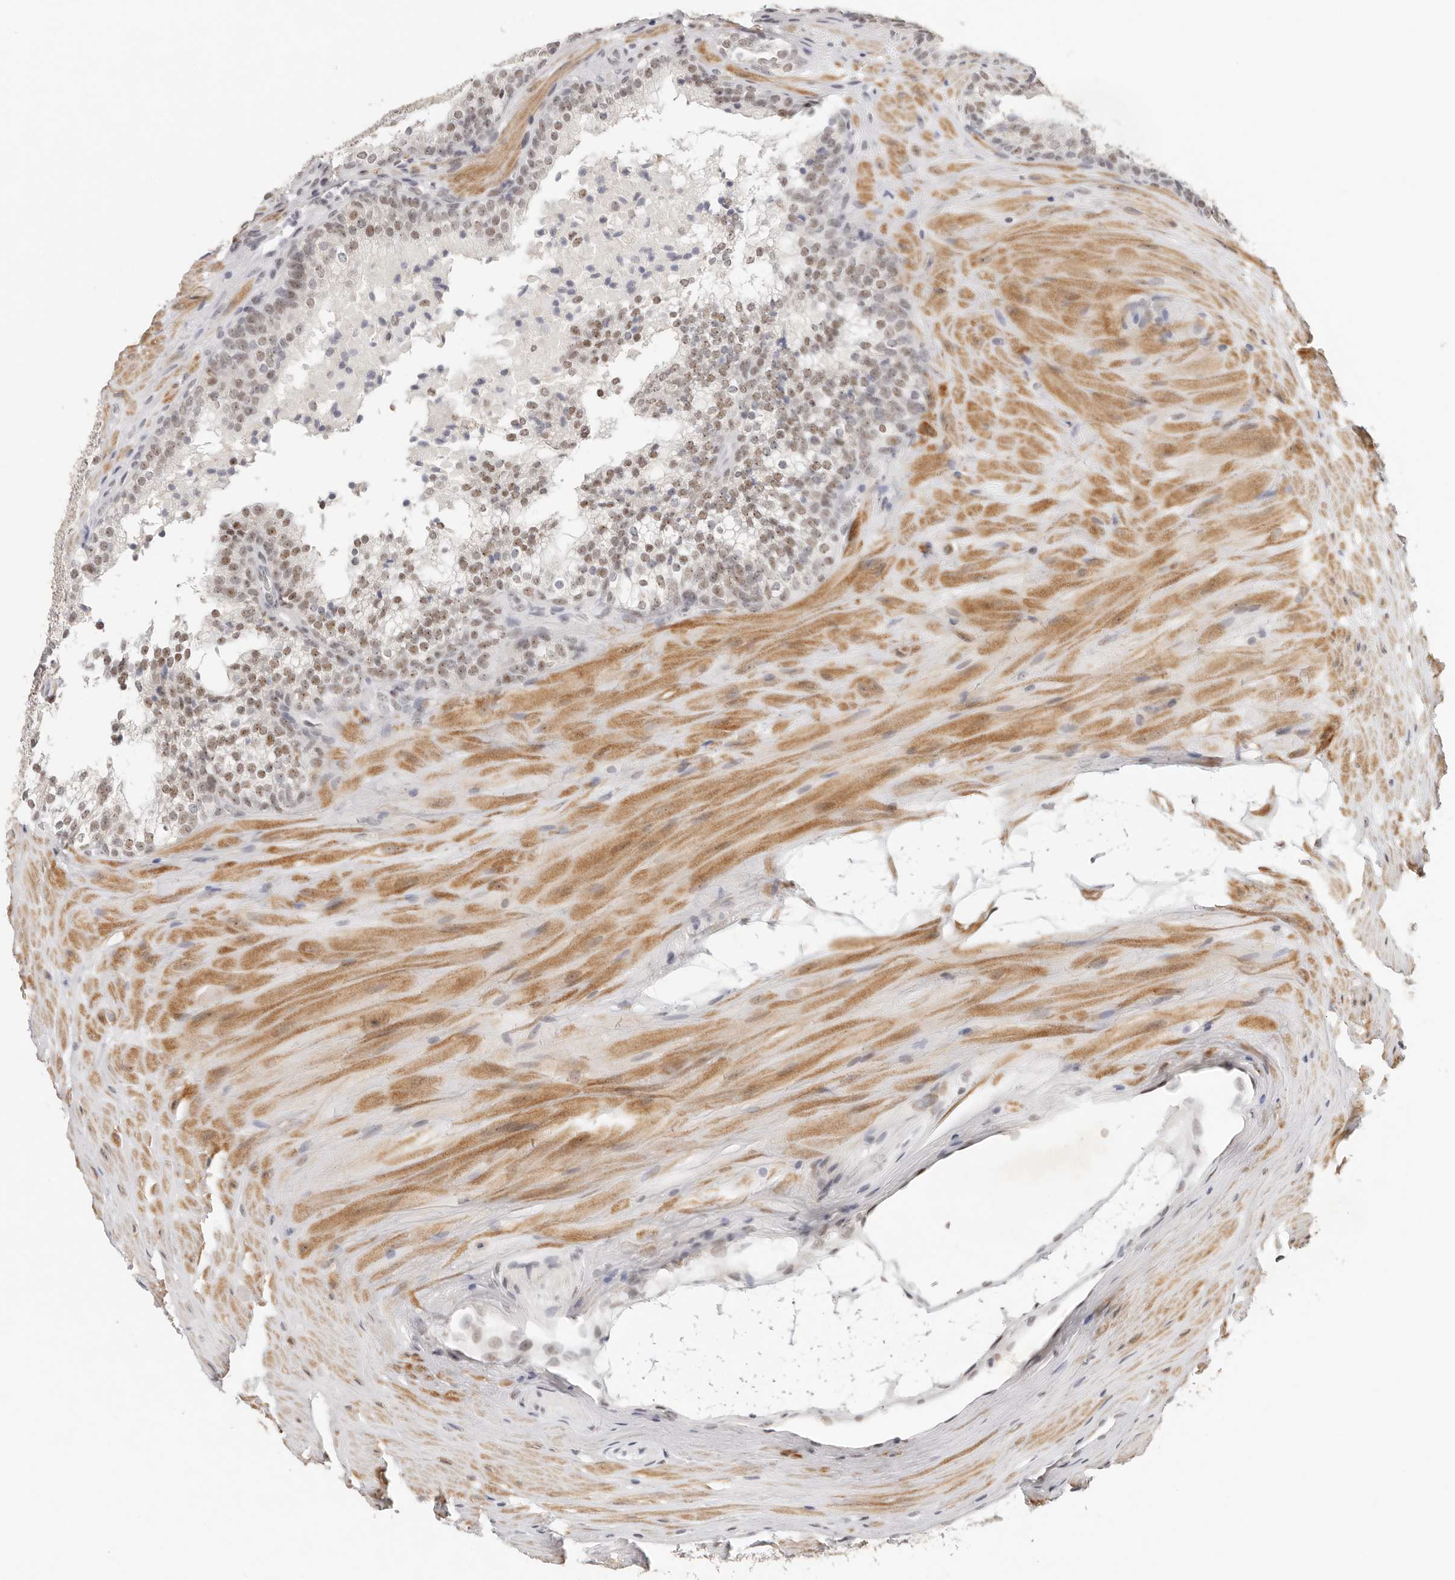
{"staining": {"intensity": "strong", "quantity": ">75%", "location": "nuclear"}, "tissue": "prostate cancer", "cell_type": "Tumor cells", "image_type": "cancer", "snomed": [{"axis": "morphology", "description": "Adenocarcinoma, High grade"}, {"axis": "topography", "description": "Prostate"}], "caption": "This is a photomicrograph of immunohistochemistry (IHC) staining of prostate cancer, which shows strong expression in the nuclear of tumor cells.", "gene": "LARP7", "patient": {"sex": "male", "age": 56}}